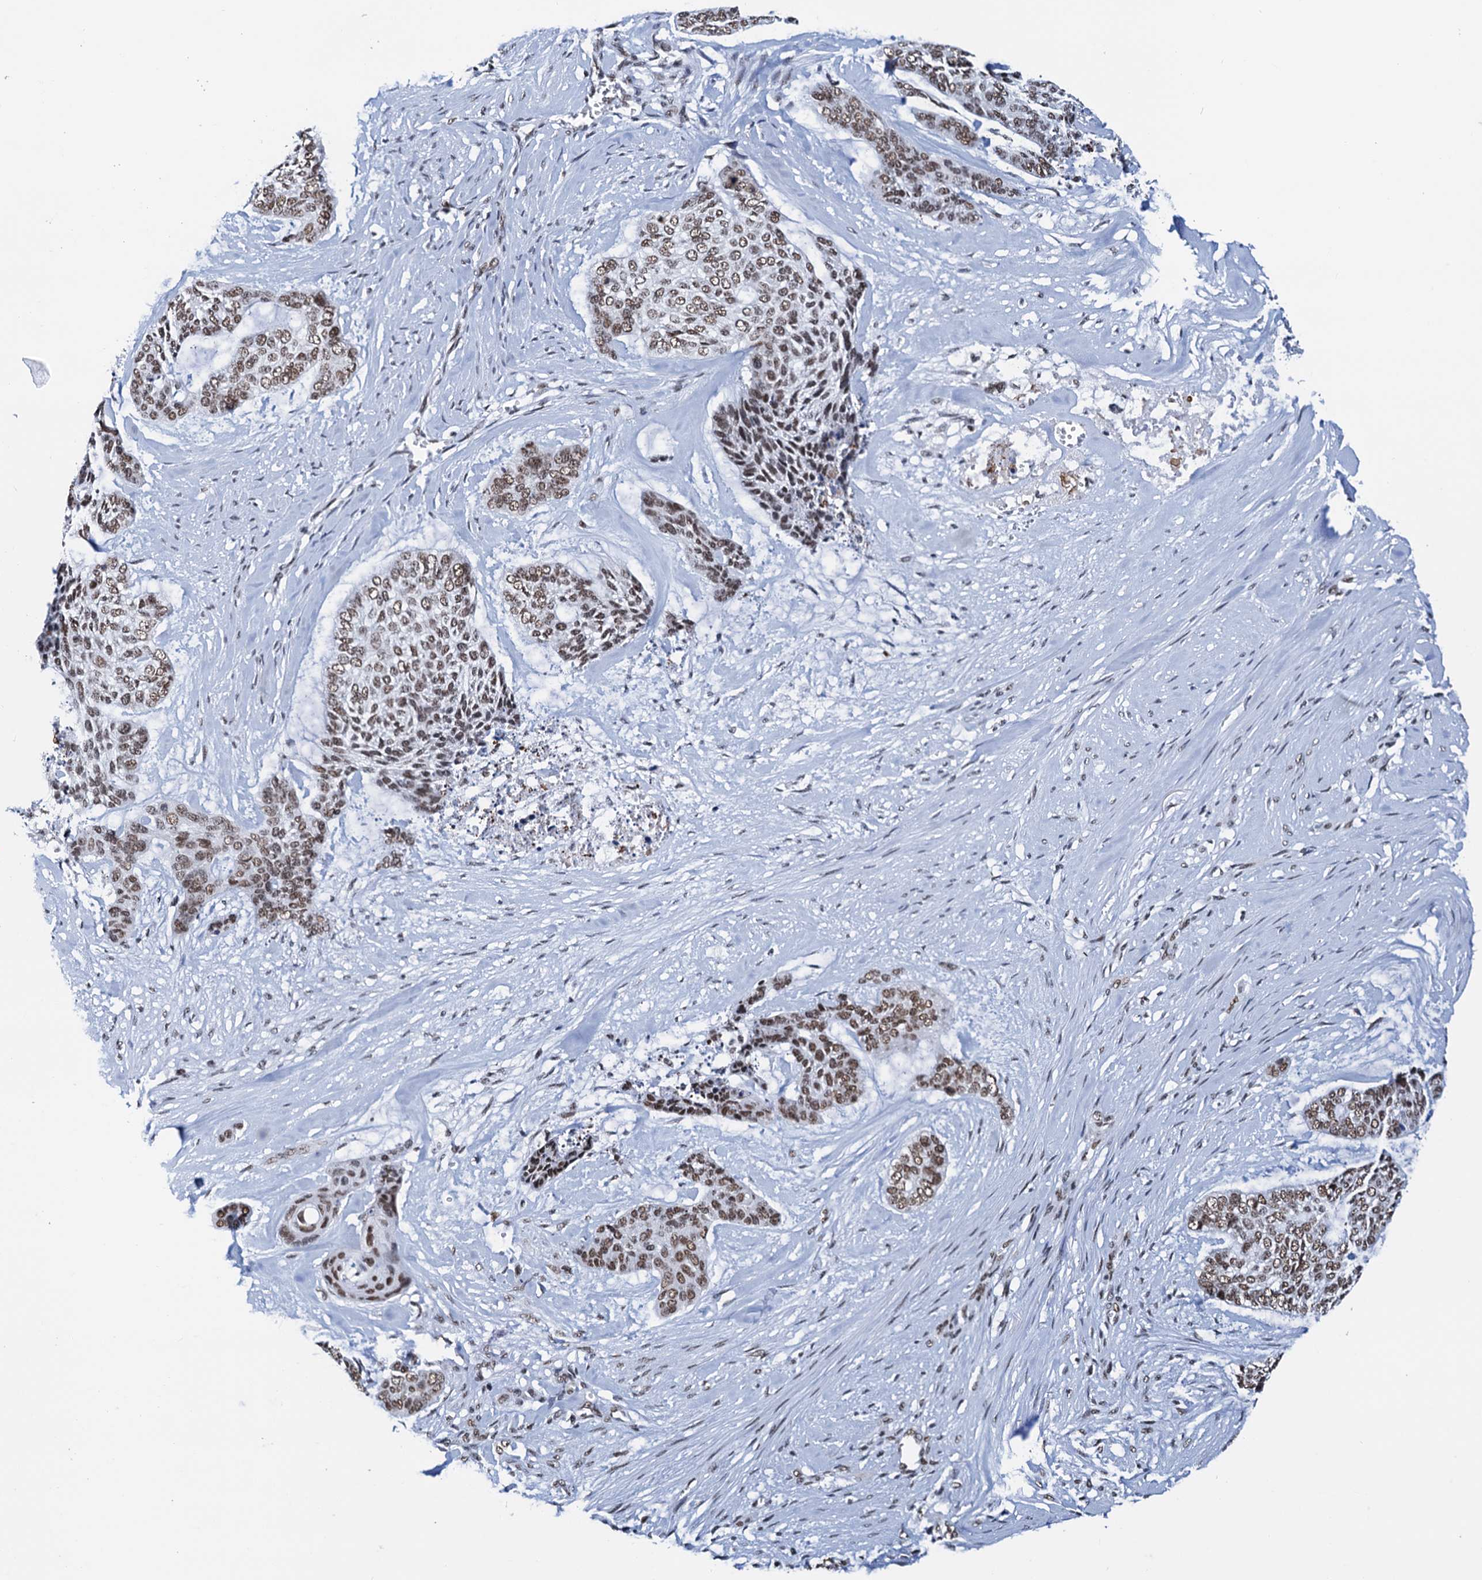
{"staining": {"intensity": "moderate", "quantity": ">75%", "location": "nuclear"}, "tissue": "skin cancer", "cell_type": "Tumor cells", "image_type": "cancer", "snomed": [{"axis": "morphology", "description": "Basal cell carcinoma"}, {"axis": "topography", "description": "Skin"}], "caption": "Skin basal cell carcinoma stained with a protein marker reveals moderate staining in tumor cells.", "gene": "SLTM", "patient": {"sex": "female", "age": 64}}